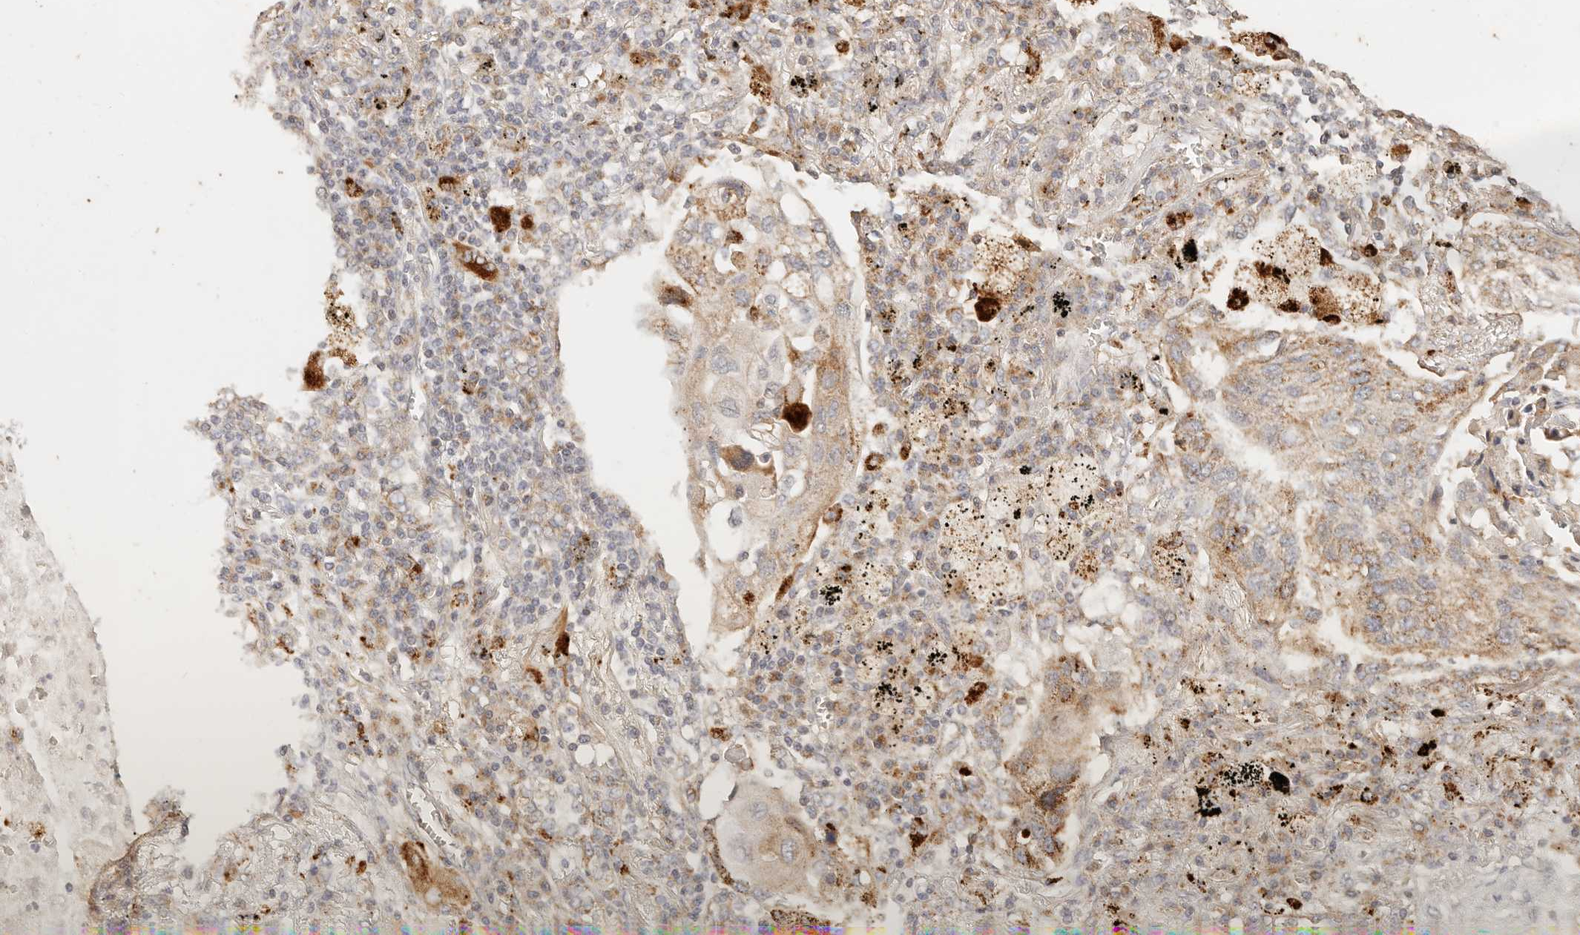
{"staining": {"intensity": "weak", "quantity": "25%-75%", "location": "cytoplasmic/membranous"}, "tissue": "lung cancer", "cell_type": "Tumor cells", "image_type": "cancer", "snomed": [{"axis": "morphology", "description": "Squamous cell carcinoma, NOS"}, {"axis": "topography", "description": "Lung"}], "caption": "Protein expression analysis of lung squamous cell carcinoma reveals weak cytoplasmic/membranous staining in approximately 25%-75% of tumor cells. Immunohistochemistry (ihc) stains the protein of interest in brown and the nuclei are stained blue.", "gene": "PTPN22", "patient": {"sex": "female", "age": 63}}